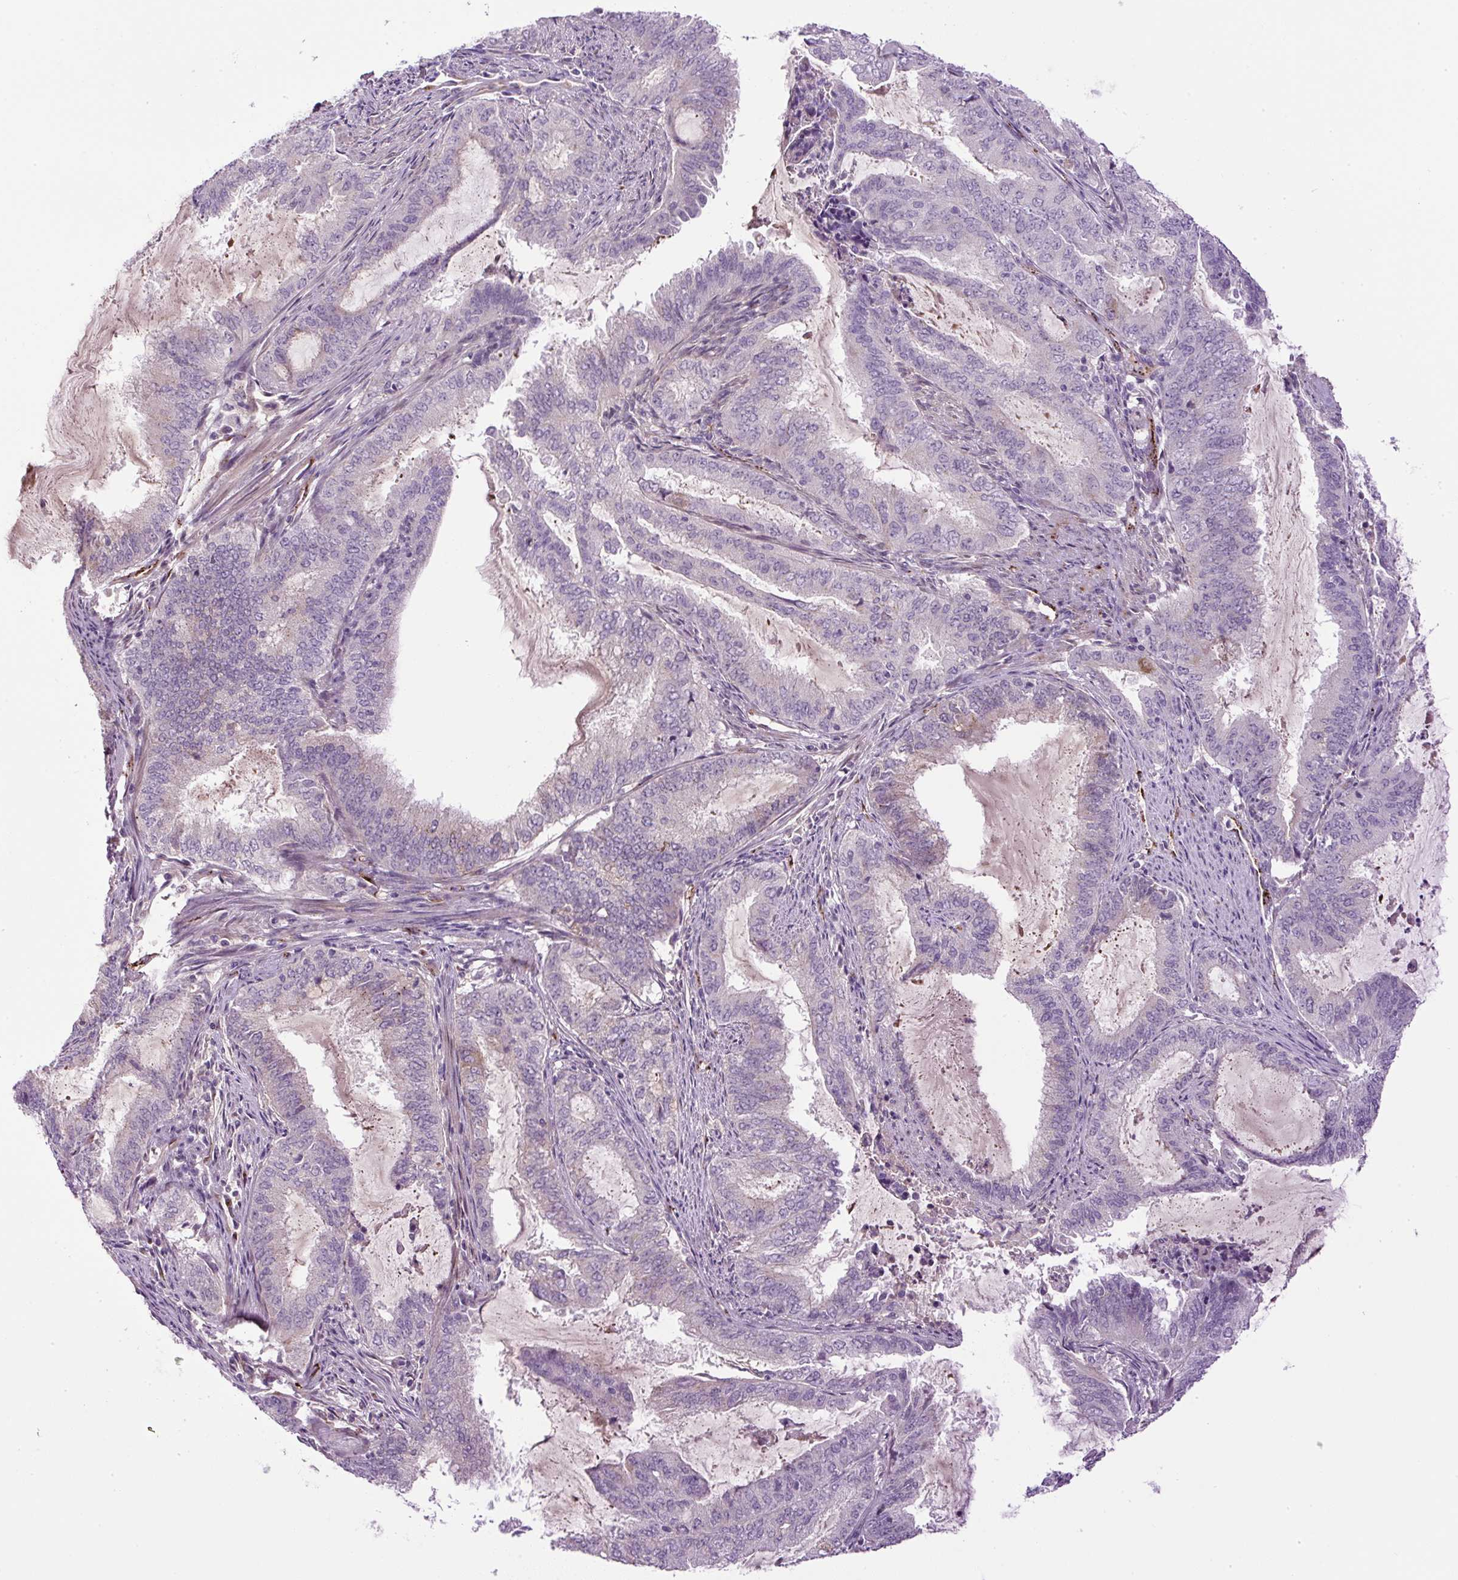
{"staining": {"intensity": "negative", "quantity": "none", "location": "none"}, "tissue": "endometrial cancer", "cell_type": "Tumor cells", "image_type": "cancer", "snomed": [{"axis": "morphology", "description": "Adenocarcinoma, NOS"}, {"axis": "topography", "description": "Endometrium"}], "caption": "This is an immunohistochemistry (IHC) photomicrograph of human endometrial cancer. There is no staining in tumor cells.", "gene": "LEFTY2", "patient": {"sex": "female", "age": 51}}